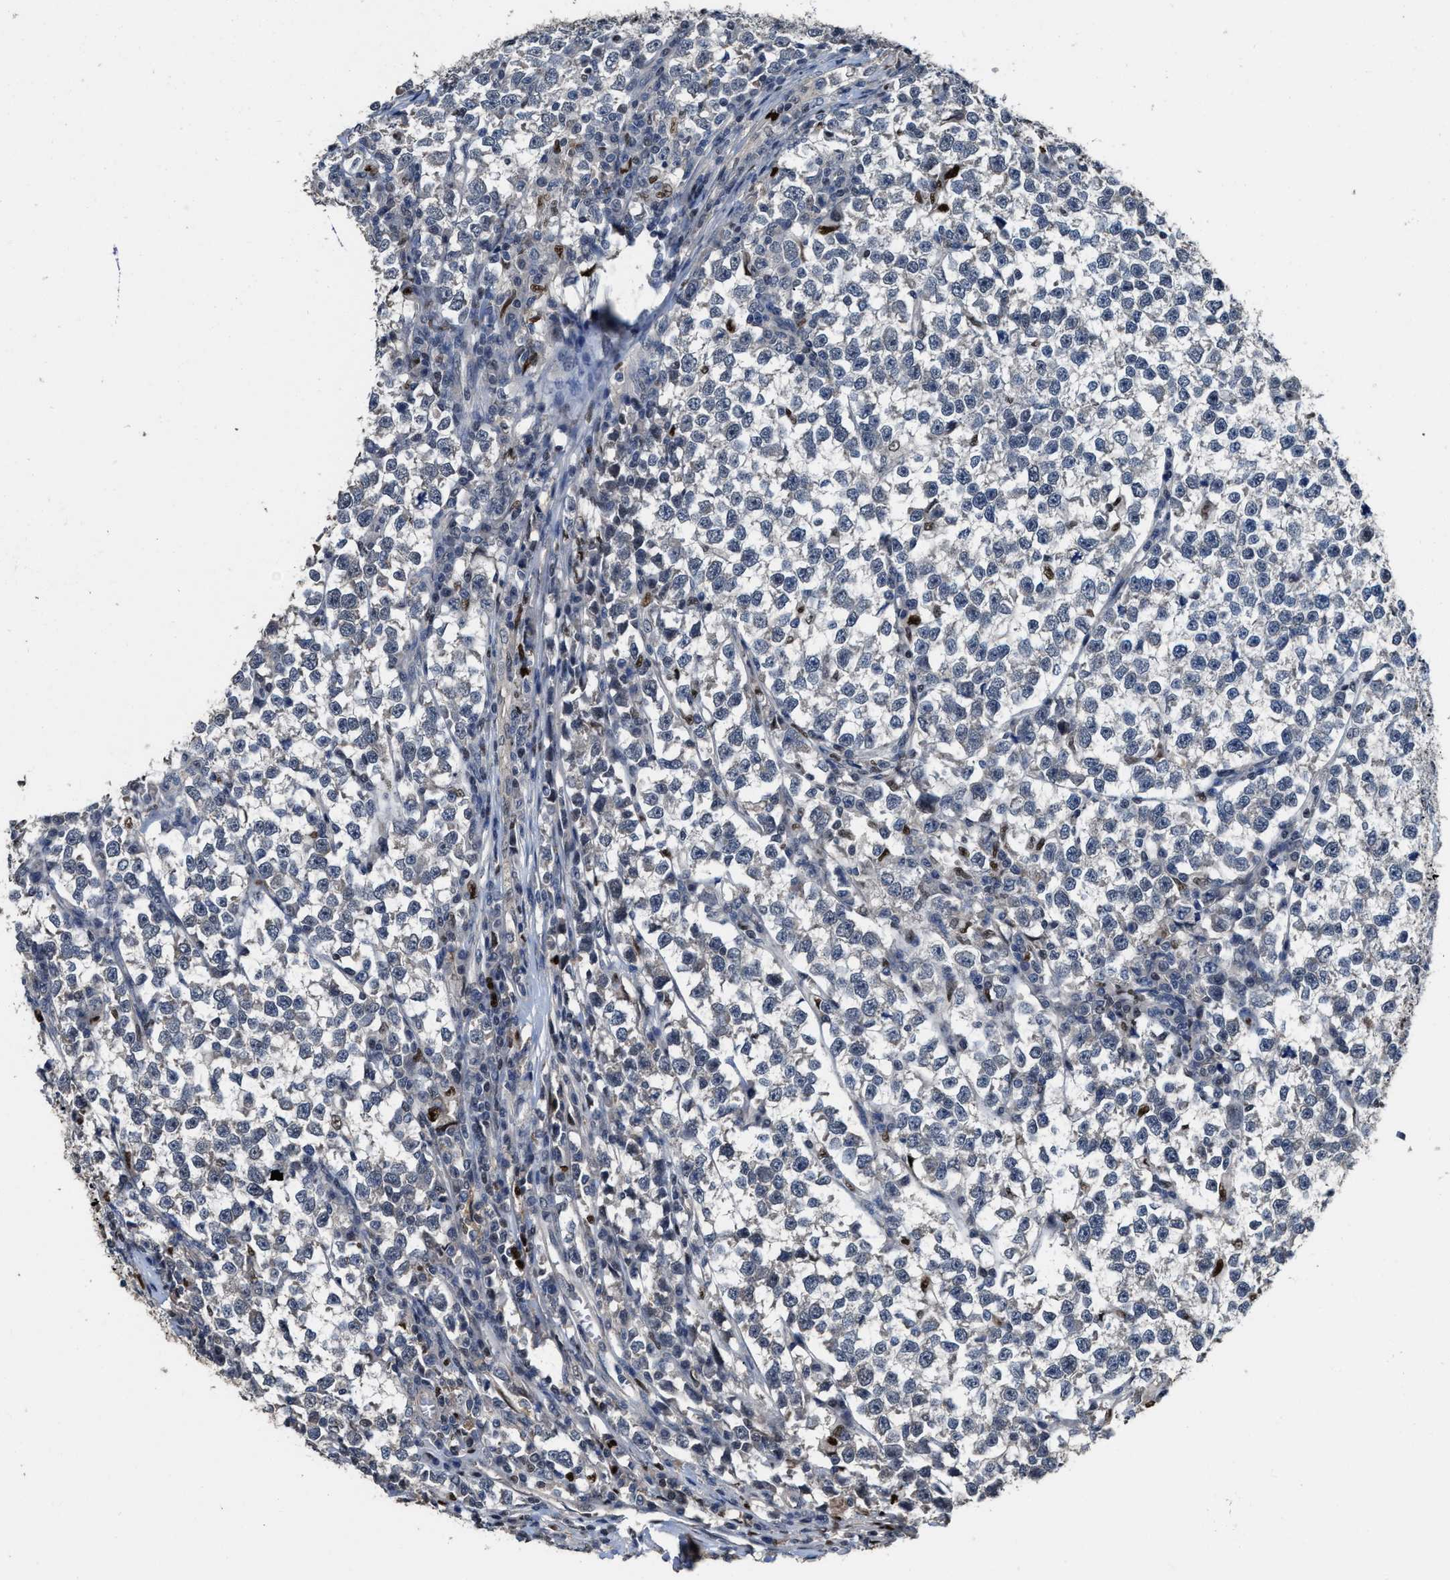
{"staining": {"intensity": "negative", "quantity": "none", "location": "none"}, "tissue": "testis cancer", "cell_type": "Tumor cells", "image_type": "cancer", "snomed": [{"axis": "morphology", "description": "Normal tissue, NOS"}, {"axis": "morphology", "description": "Seminoma, NOS"}, {"axis": "topography", "description": "Testis"}], "caption": "The photomicrograph reveals no staining of tumor cells in testis cancer. The staining was performed using DAB (3,3'-diaminobenzidine) to visualize the protein expression in brown, while the nuclei were stained in blue with hematoxylin (Magnification: 20x).", "gene": "ZNF20", "patient": {"sex": "male", "age": 43}}